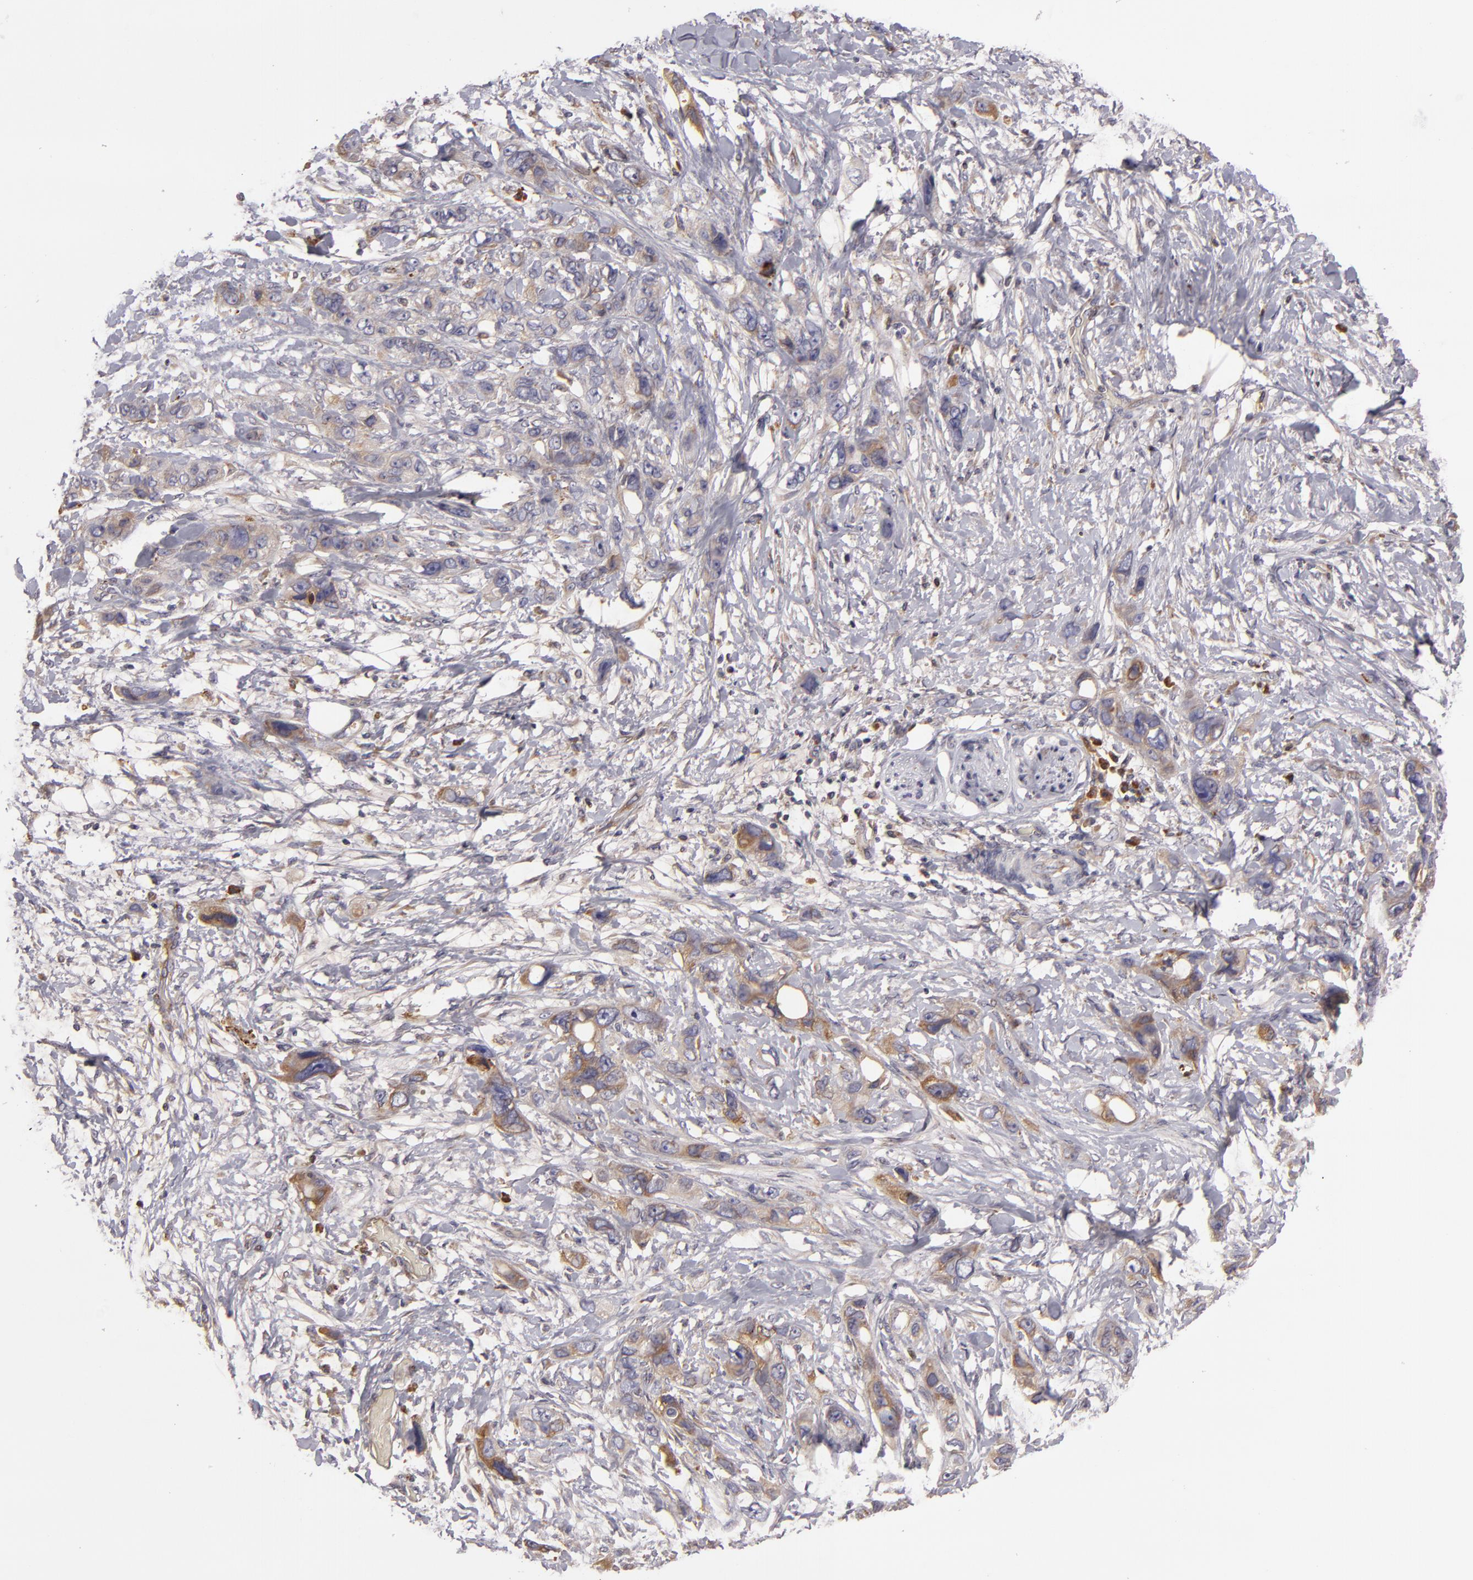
{"staining": {"intensity": "moderate", "quantity": ">75%", "location": "cytoplasmic/membranous"}, "tissue": "stomach cancer", "cell_type": "Tumor cells", "image_type": "cancer", "snomed": [{"axis": "morphology", "description": "Adenocarcinoma, NOS"}, {"axis": "topography", "description": "Stomach, upper"}], "caption": "Stomach cancer (adenocarcinoma) stained for a protein shows moderate cytoplasmic/membranous positivity in tumor cells.", "gene": "CFB", "patient": {"sex": "male", "age": 47}}